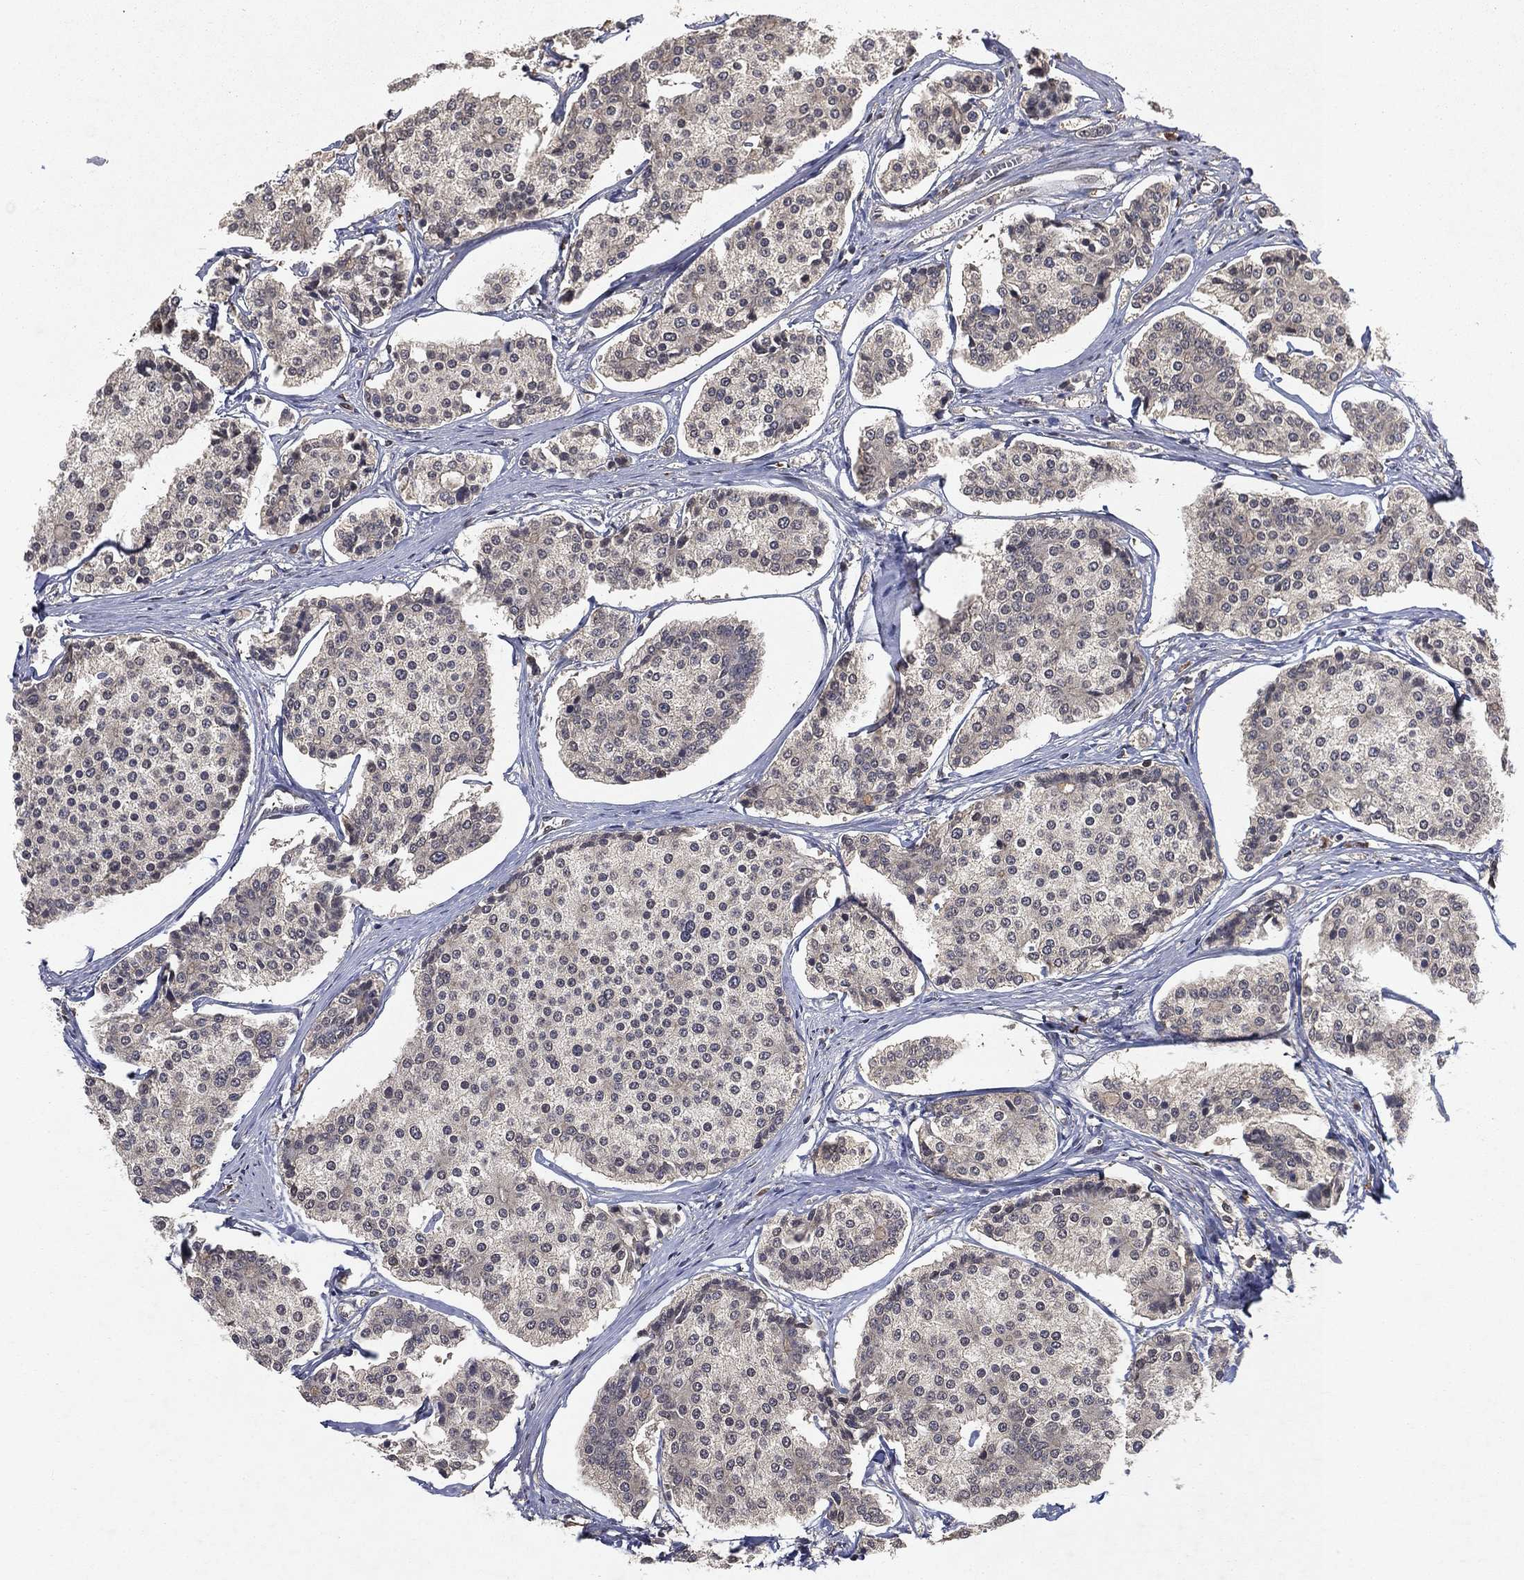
{"staining": {"intensity": "negative", "quantity": "none", "location": "none"}, "tissue": "carcinoid", "cell_type": "Tumor cells", "image_type": "cancer", "snomed": [{"axis": "morphology", "description": "Carcinoid, malignant, NOS"}, {"axis": "topography", "description": "Small intestine"}], "caption": "The IHC micrograph has no significant expression in tumor cells of carcinoid tissue.", "gene": "UBA5", "patient": {"sex": "female", "age": 65}}